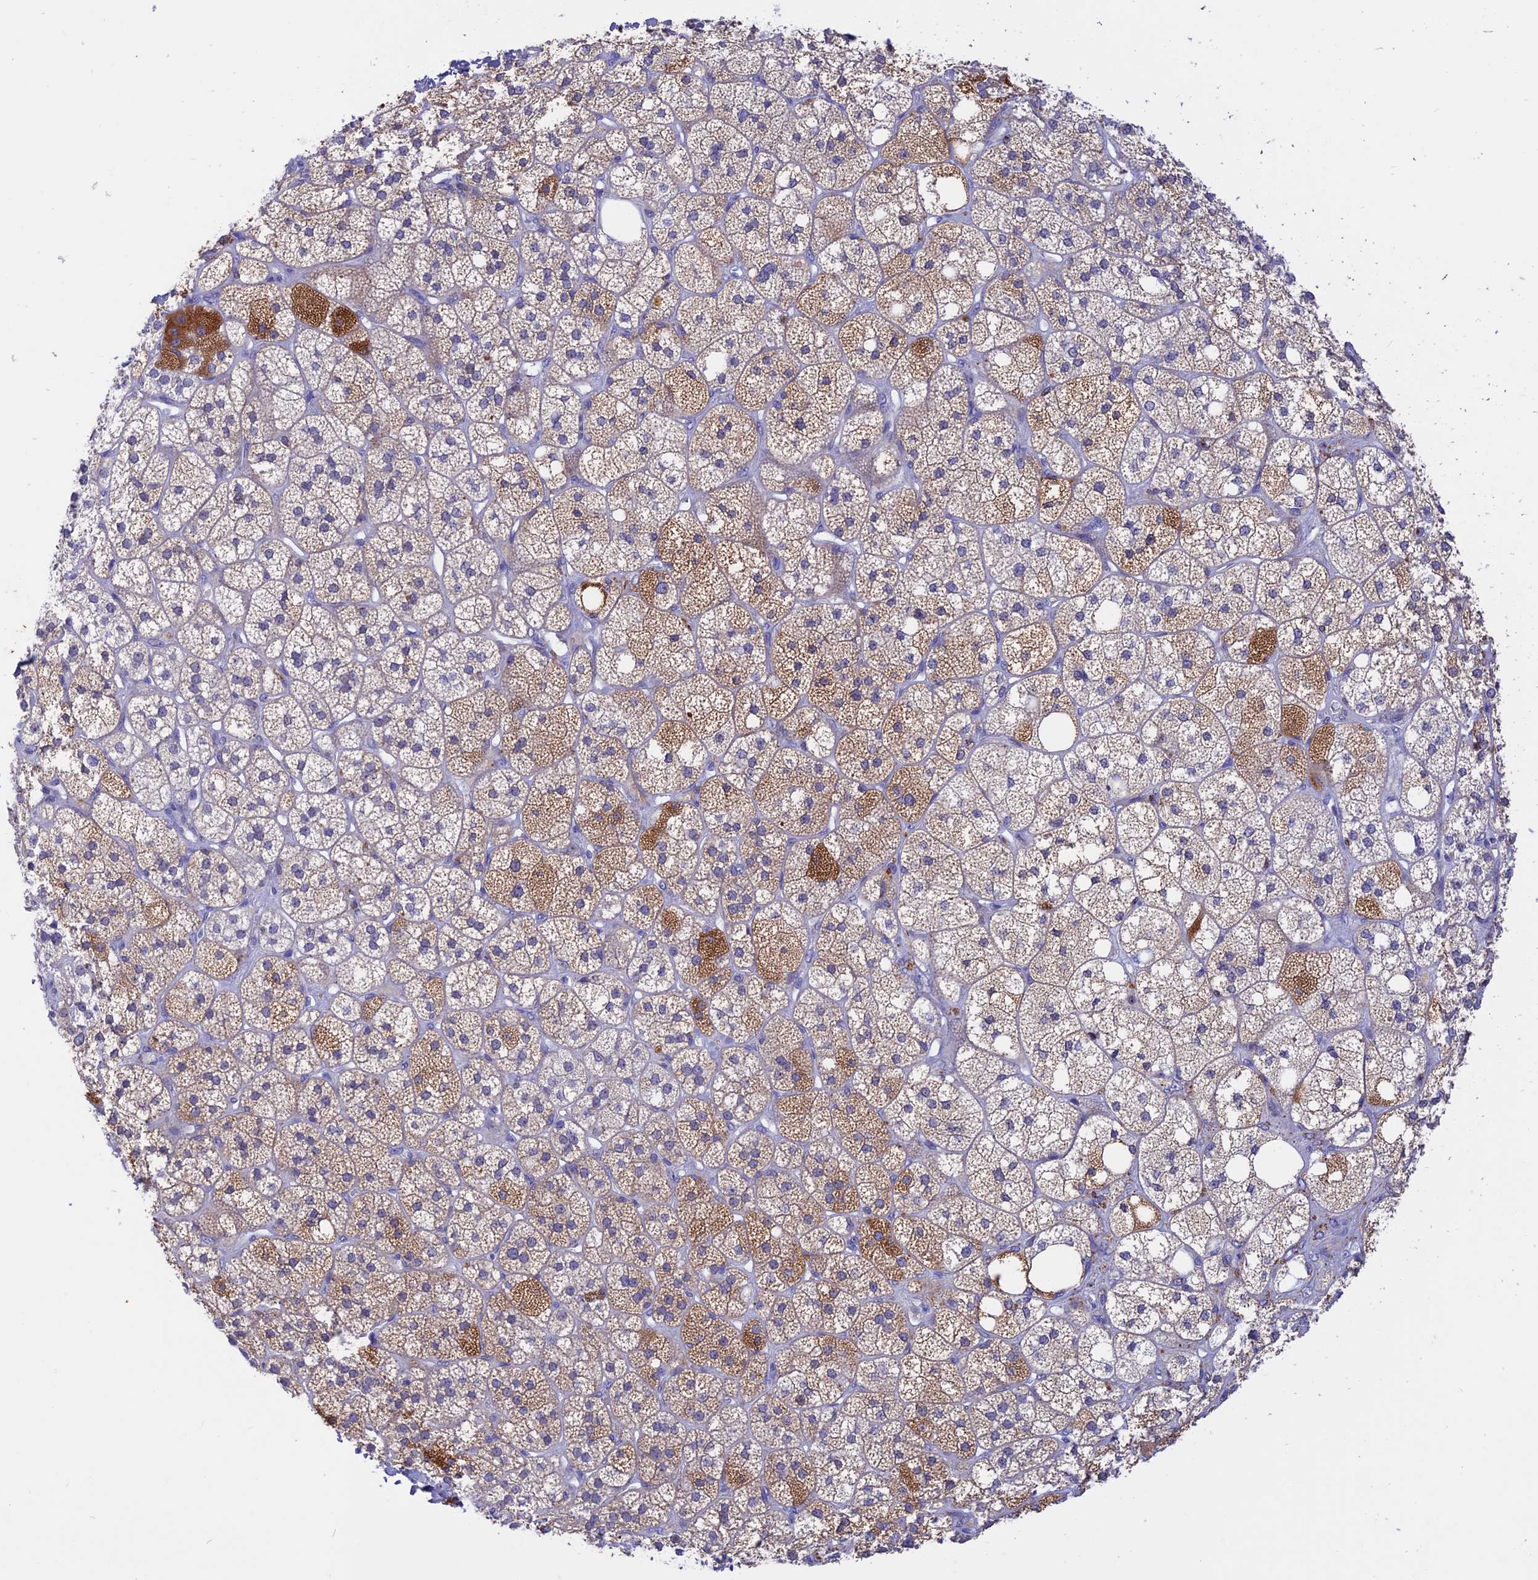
{"staining": {"intensity": "strong", "quantity": "25%-75%", "location": "cytoplasmic/membranous"}, "tissue": "adrenal gland", "cell_type": "Glandular cells", "image_type": "normal", "snomed": [{"axis": "morphology", "description": "Normal tissue, NOS"}, {"axis": "topography", "description": "Adrenal gland"}], "caption": "Strong cytoplasmic/membranous expression for a protein is identified in approximately 25%-75% of glandular cells of benign adrenal gland using IHC.", "gene": "GK5", "patient": {"sex": "male", "age": 61}}